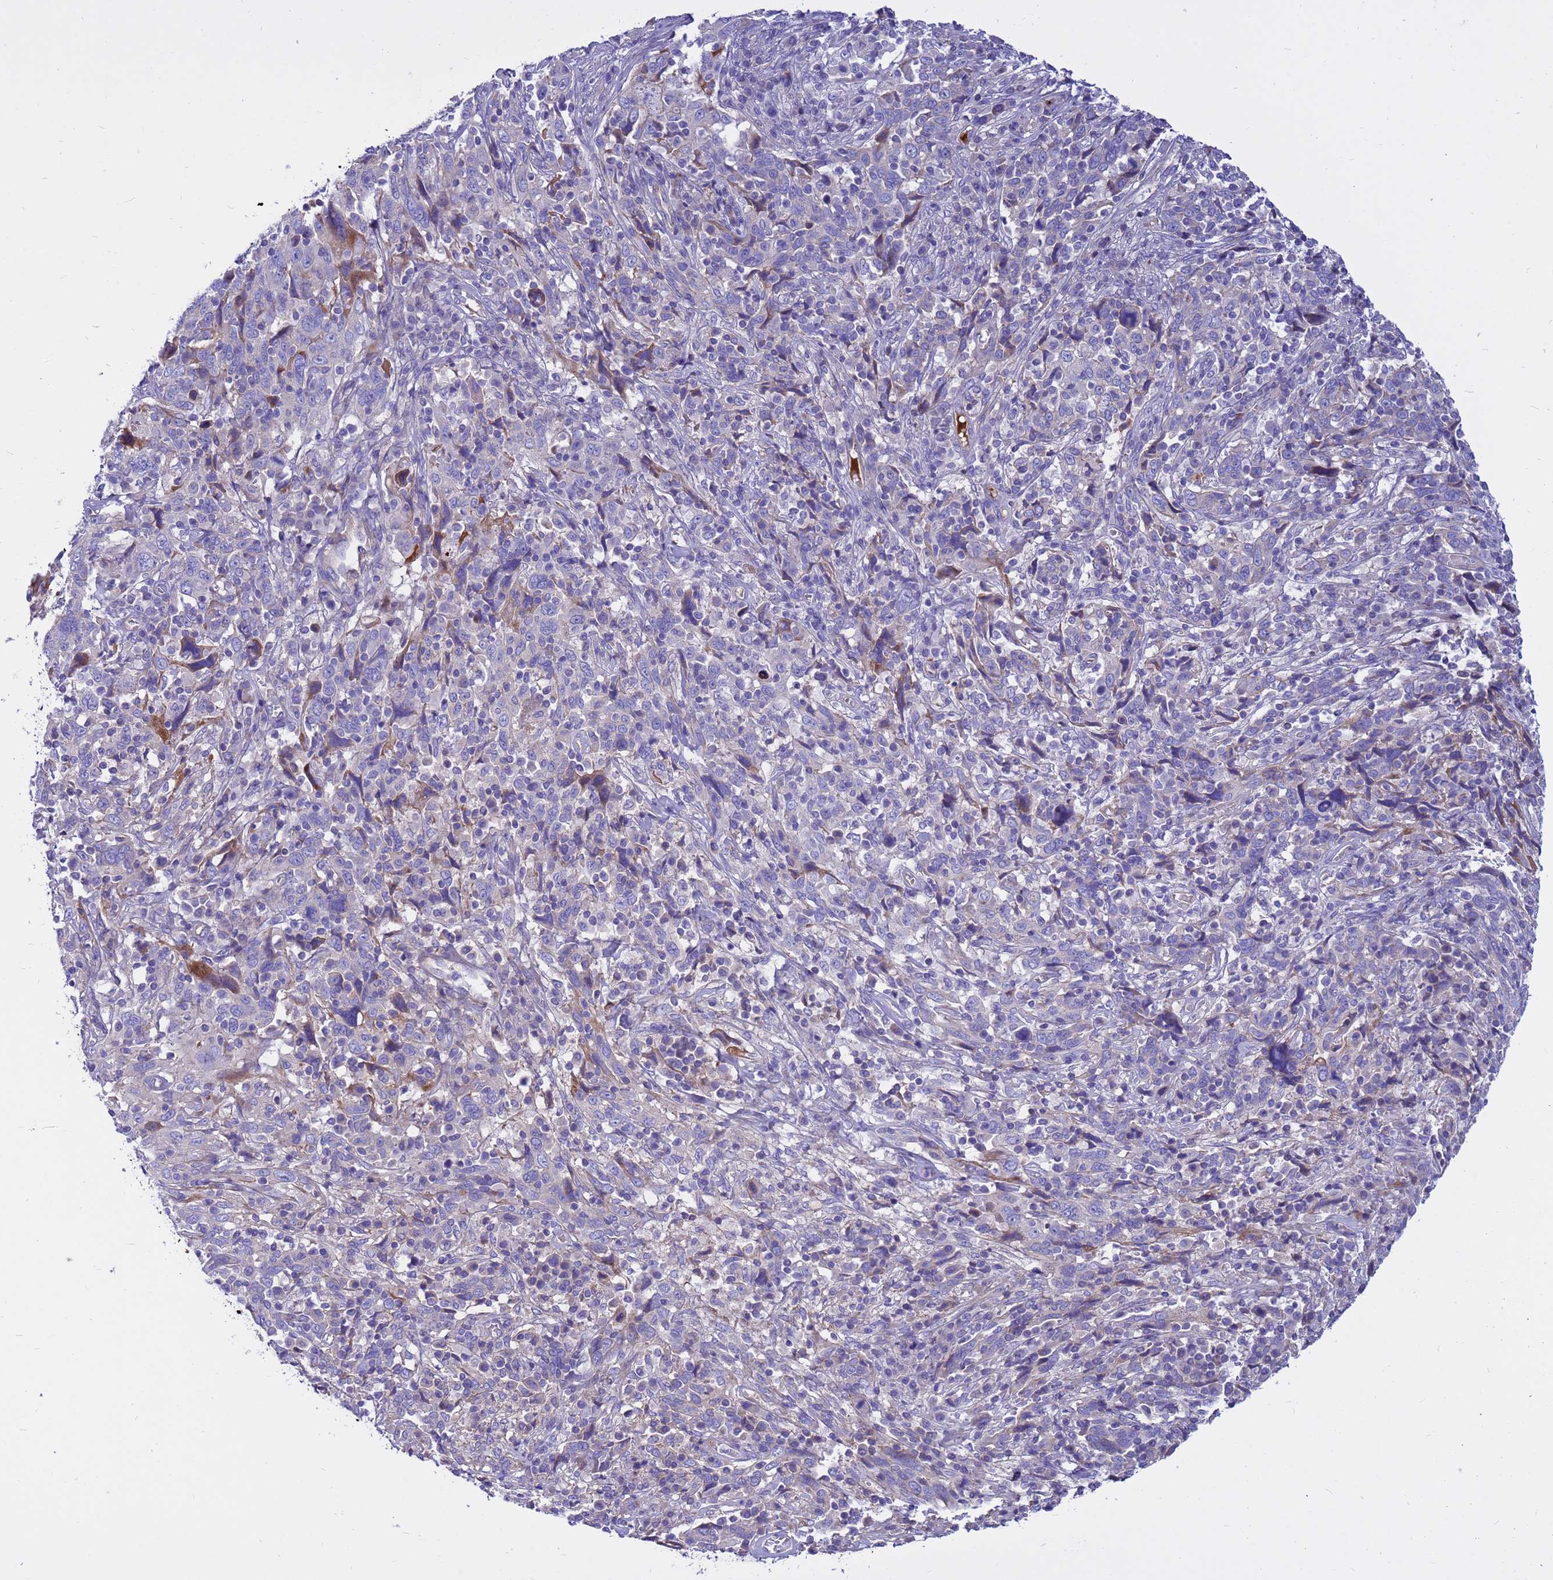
{"staining": {"intensity": "negative", "quantity": "none", "location": "none"}, "tissue": "cervical cancer", "cell_type": "Tumor cells", "image_type": "cancer", "snomed": [{"axis": "morphology", "description": "Squamous cell carcinoma, NOS"}, {"axis": "topography", "description": "Cervix"}], "caption": "Tumor cells are negative for protein expression in human cervical squamous cell carcinoma.", "gene": "CRHBP", "patient": {"sex": "female", "age": 46}}